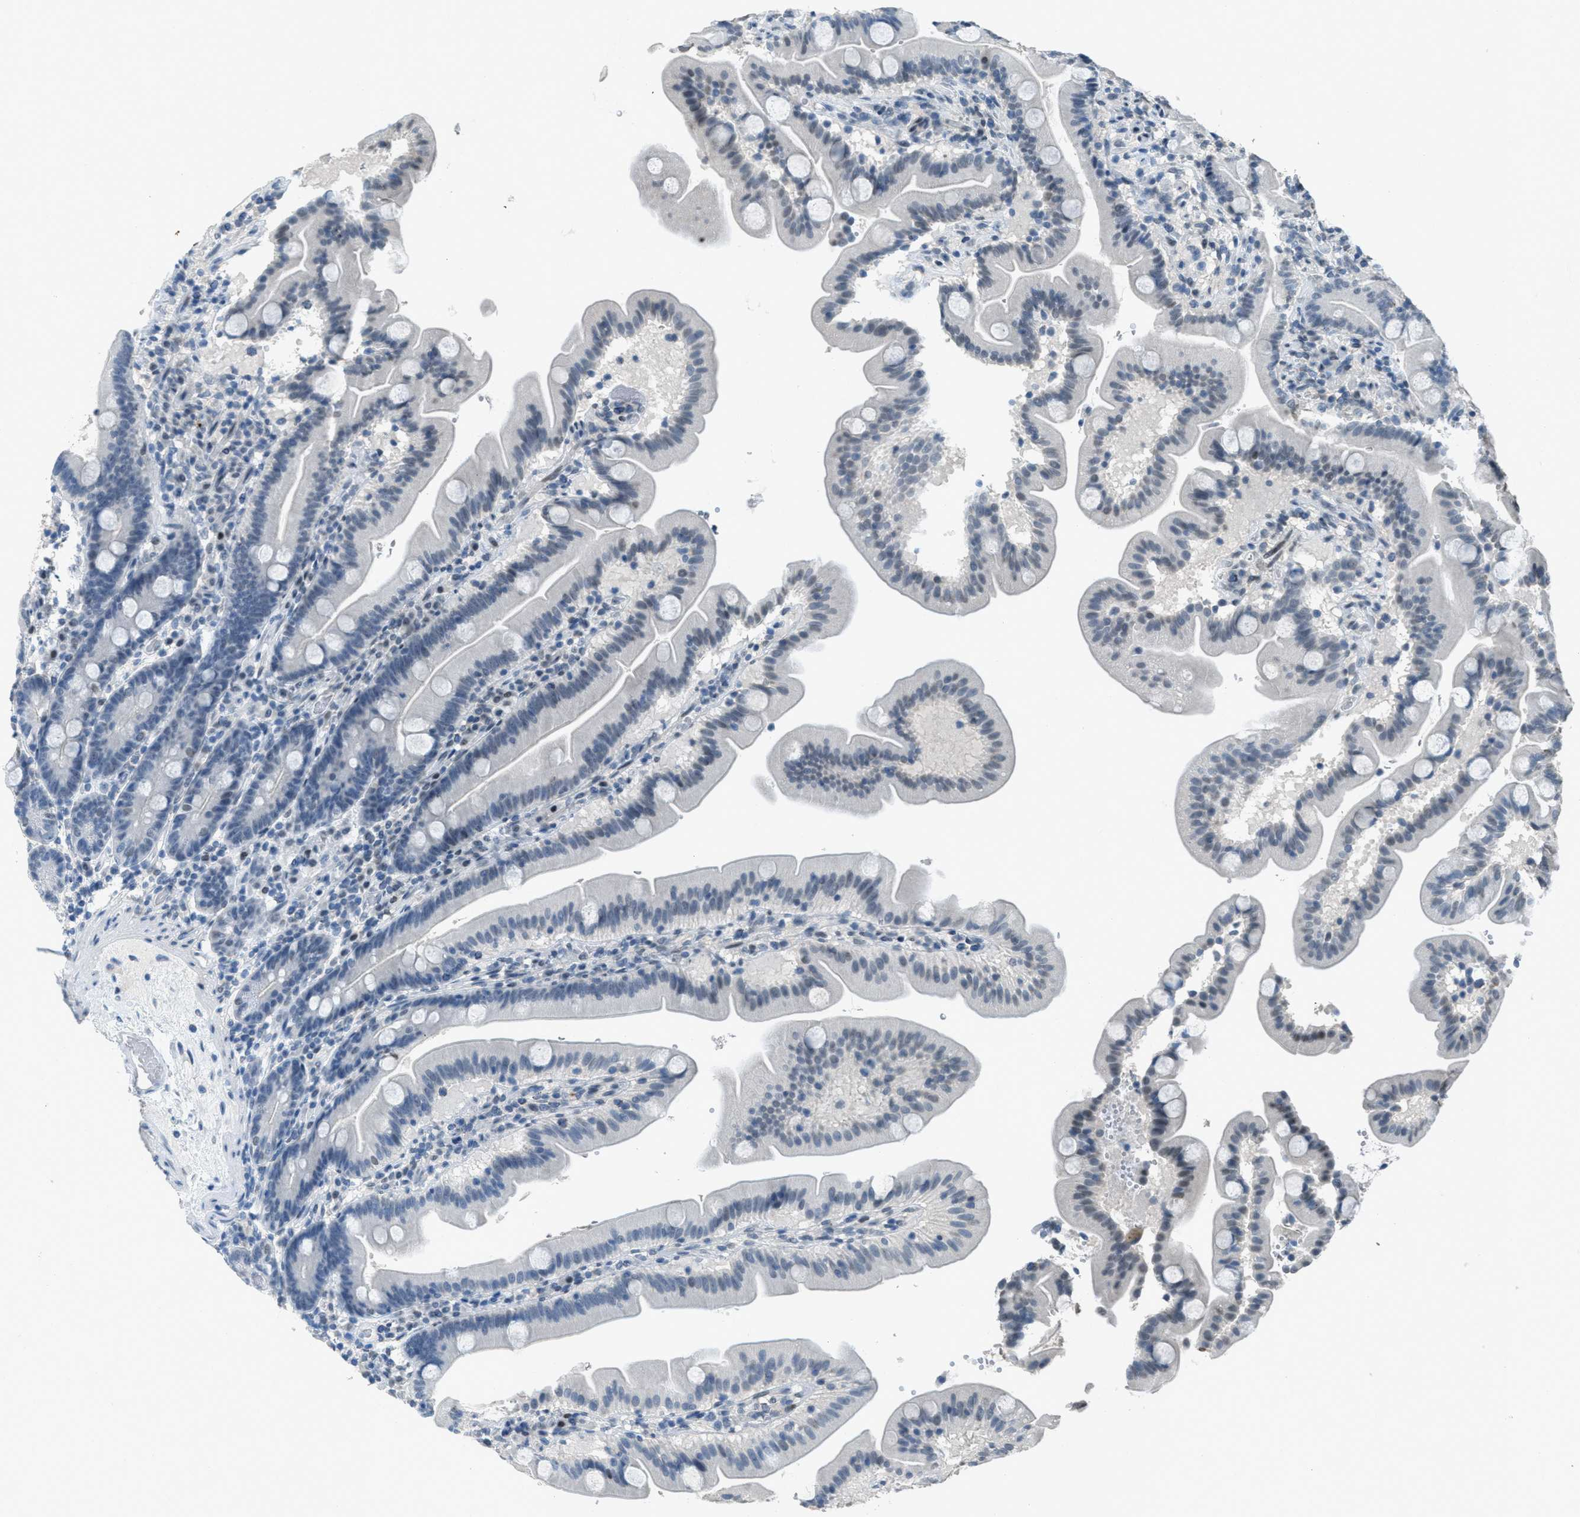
{"staining": {"intensity": "weak", "quantity": "<25%", "location": "nuclear"}, "tissue": "duodenum", "cell_type": "Glandular cells", "image_type": "normal", "snomed": [{"axis": "morphology", "description": "Normal tissue, NOS"}, {"axis": "topography", "description": "Duodenum"}], "caption": "Immunohistochemistry (IHC) photomicrograph of normal duodenum stained for a protein (brown), which displays no expression in glandular cells. The staining is performed using DAB brown chromogen with nuclei counter-stained in using hematoxylin.", "gene": "TTC13", "patient": {"sex": "male", "age": 54}}